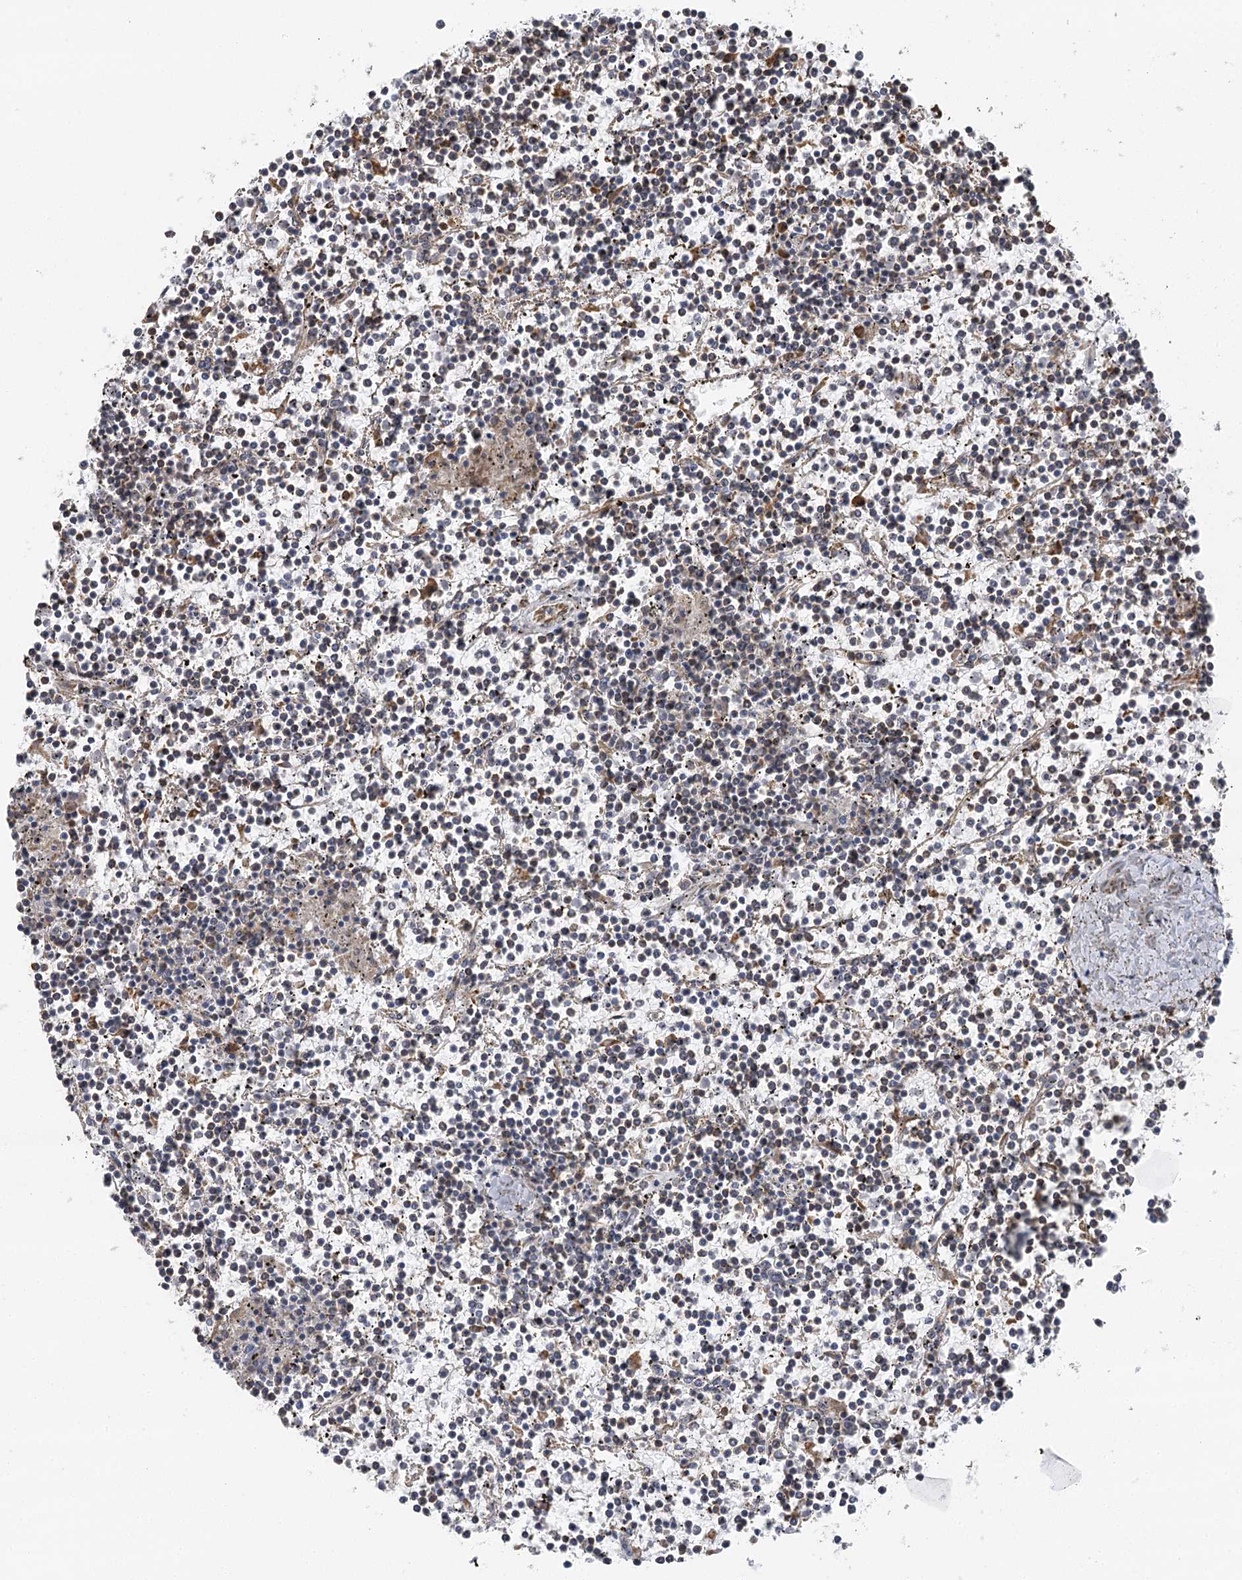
{"staining": {"intensity": "negative", "quantity": "none", "location": "none"}, "tissue": "lymphoma", "cell_type": "Tumor cells", "image_type": "cancer", "snomed": [{"axis": "morphology", "description": "Malignant lymphoma, non-Hodgkin's type, Low grade"}, {"axis": "topography", "description": "Spleen"}], "caption": "An immunohistochemistry (IHC) photomicrograph of low-grade malignant lymphoma, non-Hodgkin's type is shown. There is no staining in tumor cells of low-grade malignant lymphoma, non-Hodgkin's type.", "gene": "IL11RA", "patient": {"sex": "female", "age": 19}}